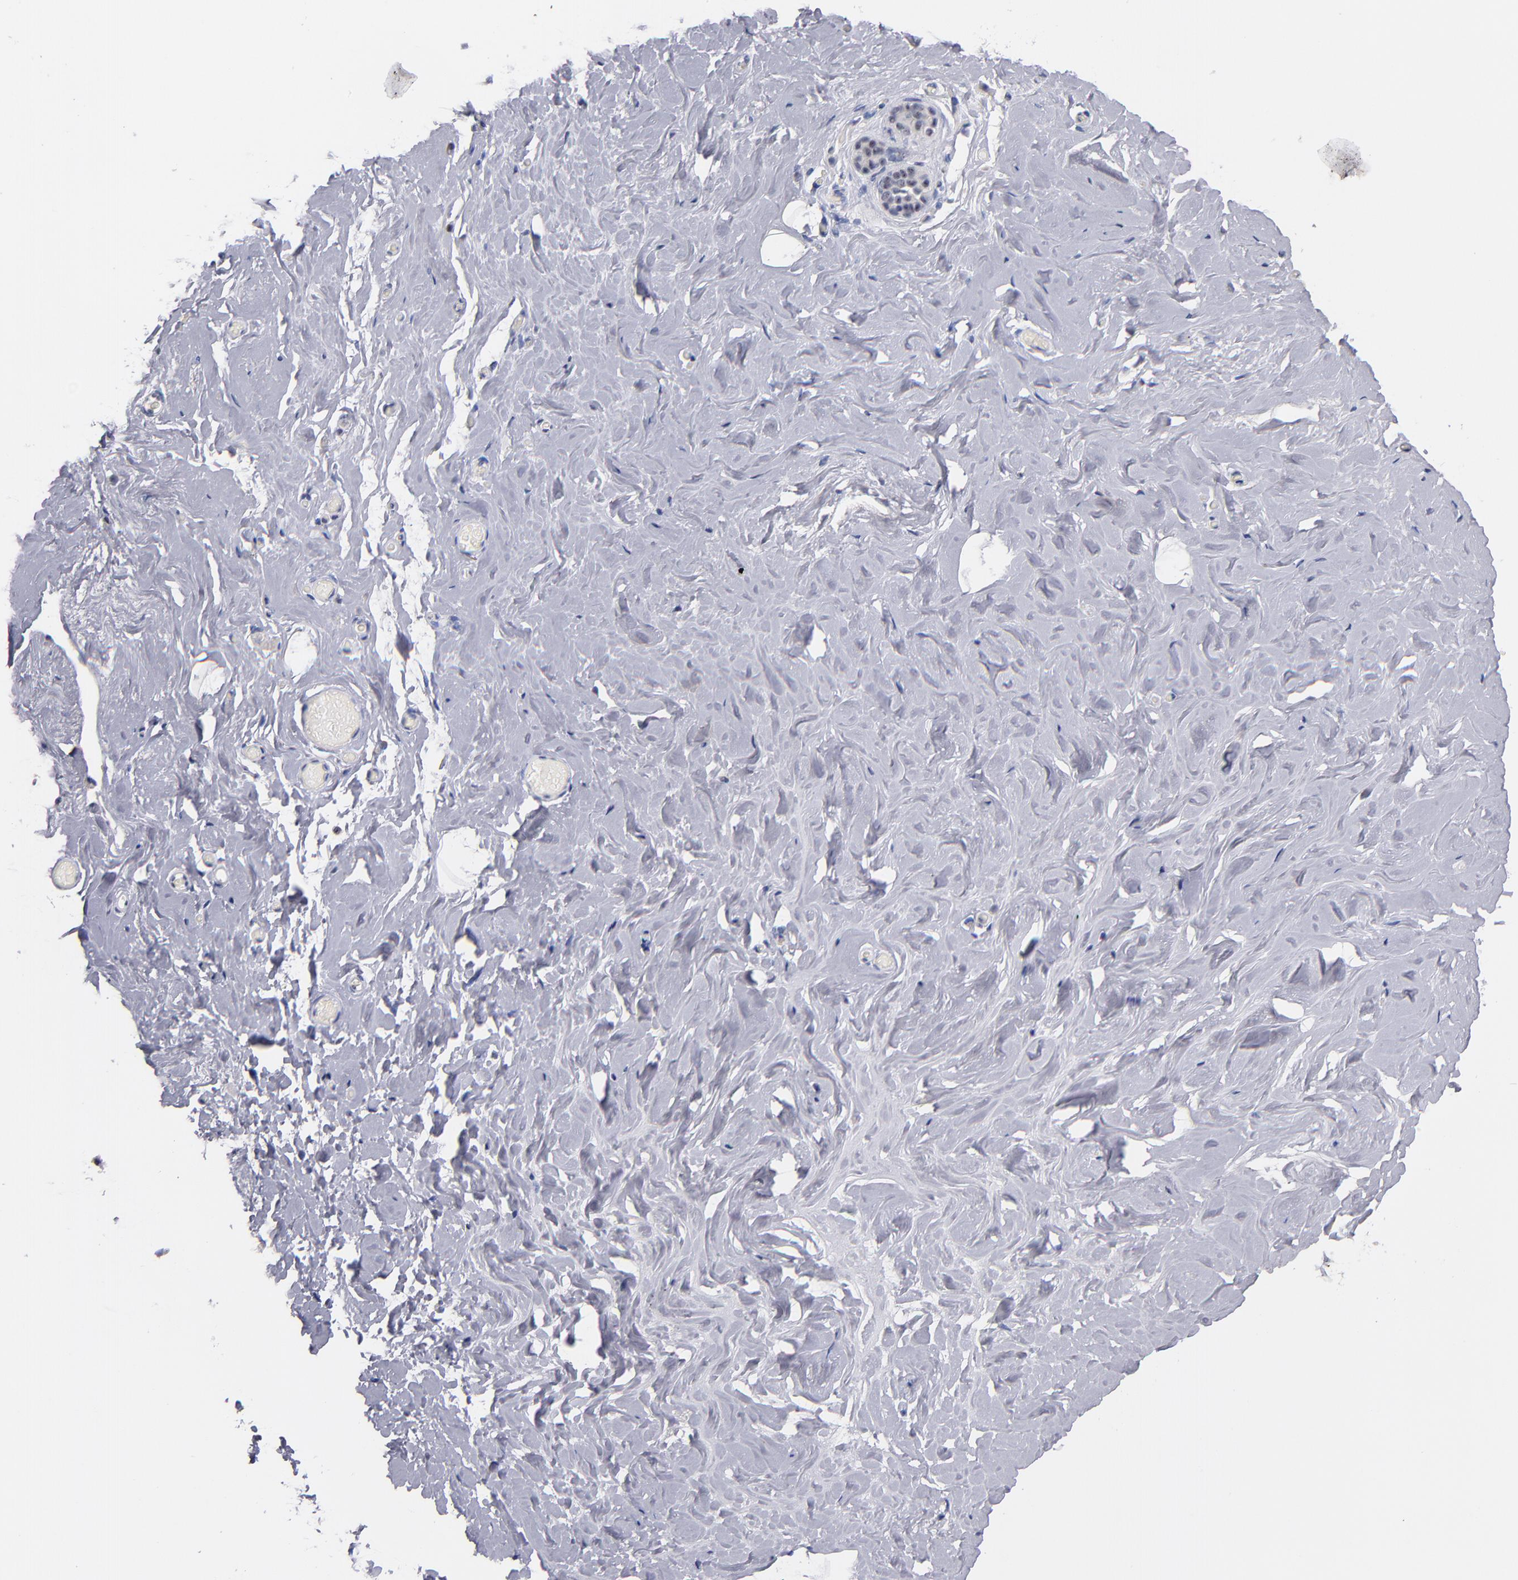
{"staining": {"intensity": "negative", "quantity": "none", "location": "none"}, "tissue": "breast", "cell_type": "Adipocytes", "image_type": "normal", "snomed": [{"axis": "morphology", "description": "Normal tissue, NOS"}, {"axis": "topography", "description": "Breast"}], "caption": "Histopathology image shows no protein positivity in adipocytes of normal breast.", "gene": "RAF1", "patient": {"sex": "female", "age": 75}}